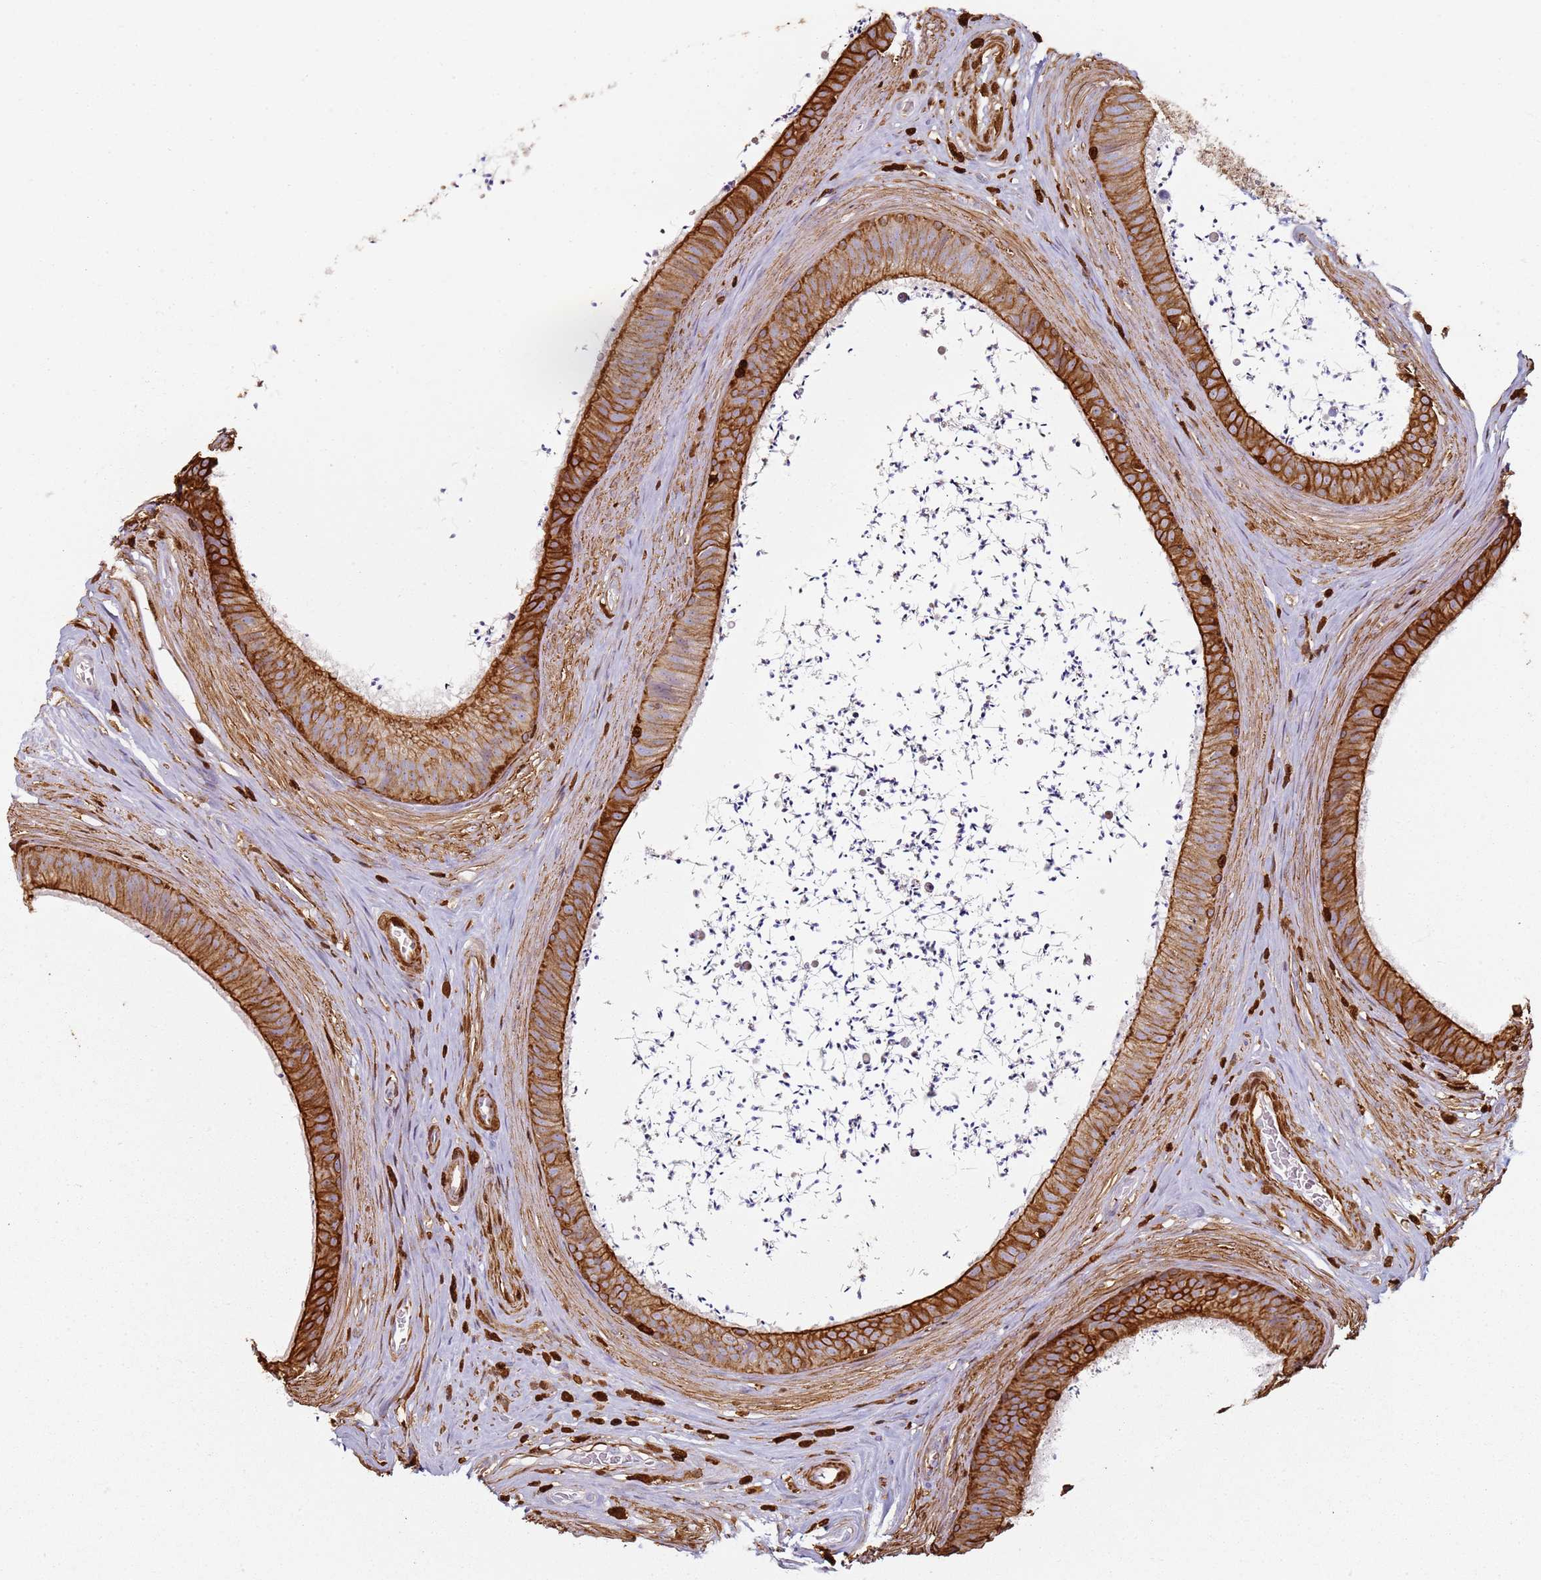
{"staining": {"intensity": "strong", "quantity": "25%-75%", "location": "cytoplasmic/membranous"}, "tissue": "epididymis", "cell_type": "Glandular cells", "image_type": "normal", "snomed": [{"axis": "morphology", "description": "Normal tissue, NOS"}, {"axis": "topography", "description": "Testis"}, {"axis": "topography", "description": "Epididymis"}], "caption": "Strong cytoplasmic/membranous expression for a protein is present in about 25%-75% of glandular cells of unremarkable epididymis using immunohistochemistry (IHC).", "gene": "S100A4", "patient": {"sex": "male", "age": 41}}